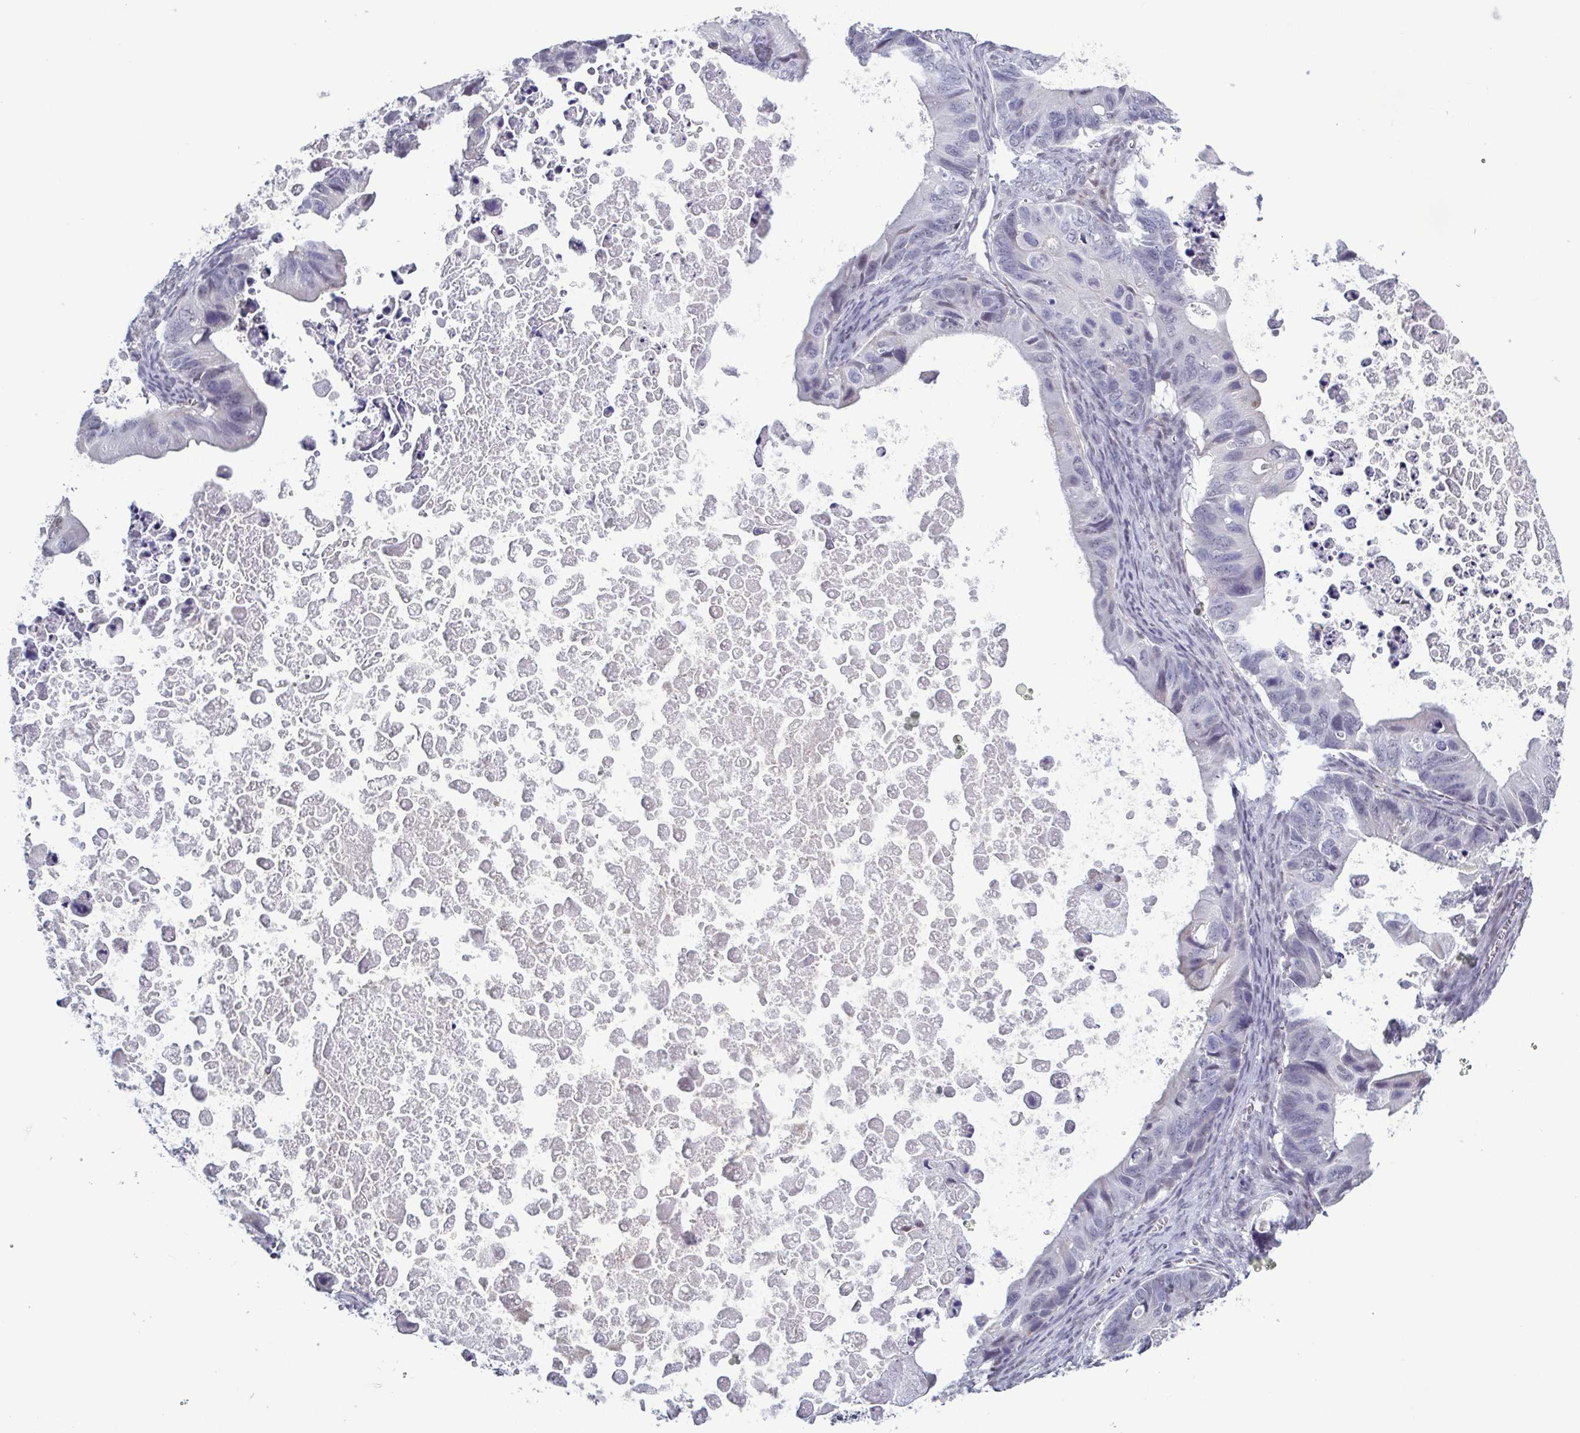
{"staining": {"intensity": "negative", "quantity": "none", "location": "none"}, "tissue": "ovarian cancer", "cell_type": "Tumor cells", "image_type": "cancer", "snomed": [{"axis": "morphology", "description": "Cystadenocarcinoma, mucinous, NOS"}, {"axis": "topography", "description": "Ovary"}], "caption": "High magnification brightfield microscopy of ovarian mucinous cystadenocarcinoma stained with DAB (3,3'-diaminobenzidine) (brown) and counterstained with hematoxylin (blue): tumor cells show no significant staining.", "gene": "TMEM92", "patient": {"sex": "female", "age": 64}}